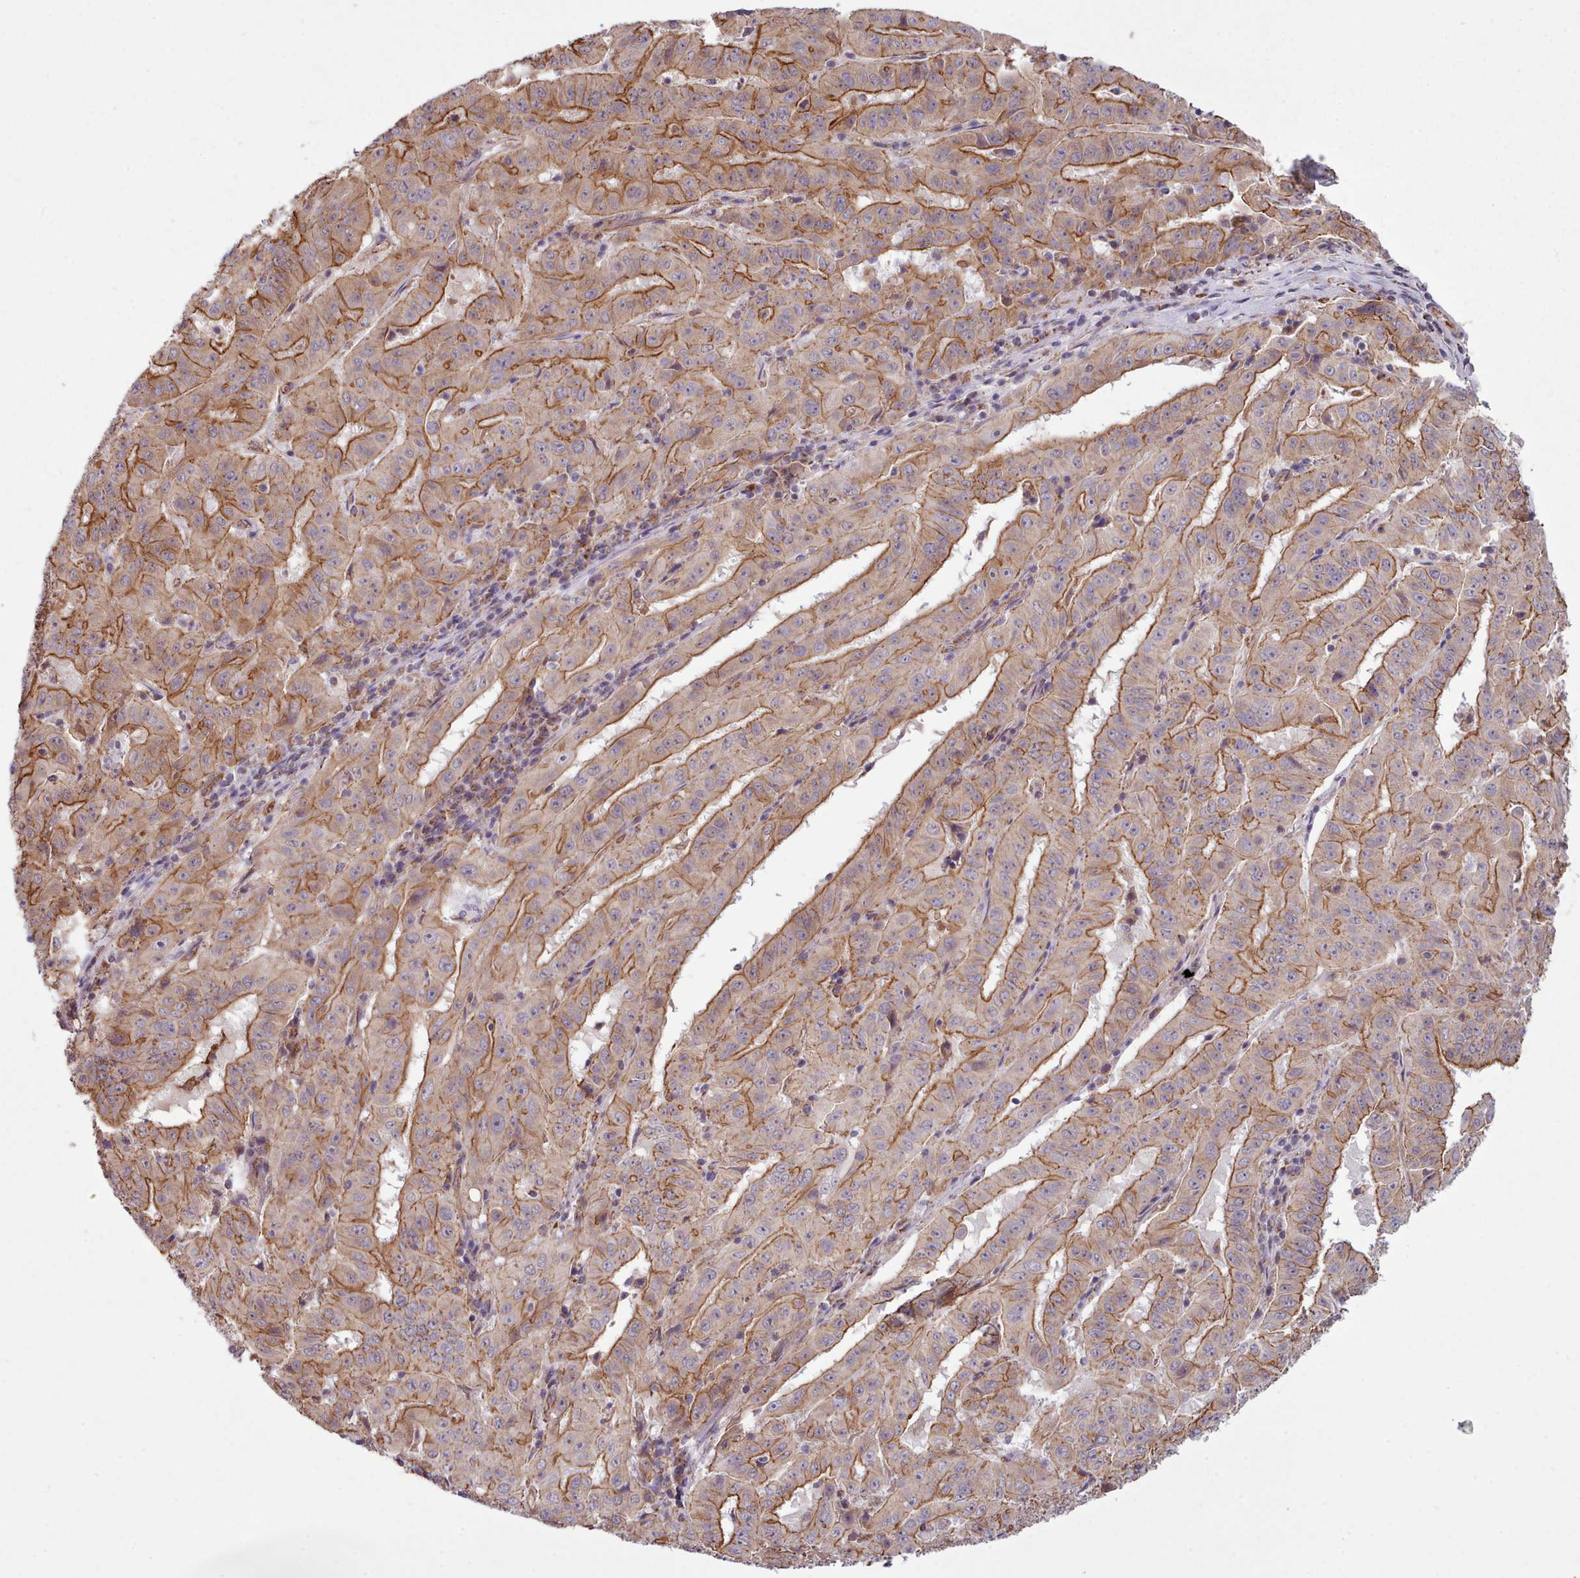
{"staining": {"intensity": "strong", "quantity": "25%-75%", "location": "cytoplasmic/membranous"}, "tissue": "pancreatic cancer", "cell_type": "Tumor cells", "image_type": "cancer", "snomed": [{"axis": "morphology", "description": "Adenocarcinoma, NOS"}, {"axis": "topography", "description": "Pancreas"}], "caption": "An image showing strong cytoplasmic/membranous positivity in about 25%-75% of tumor cells in pancreatic cancer (adenocarcinoma), as visualized by brown immunohistochemical staining.", "gene": "MRPL46", "patient": {"sex": "male", "age": 63}}